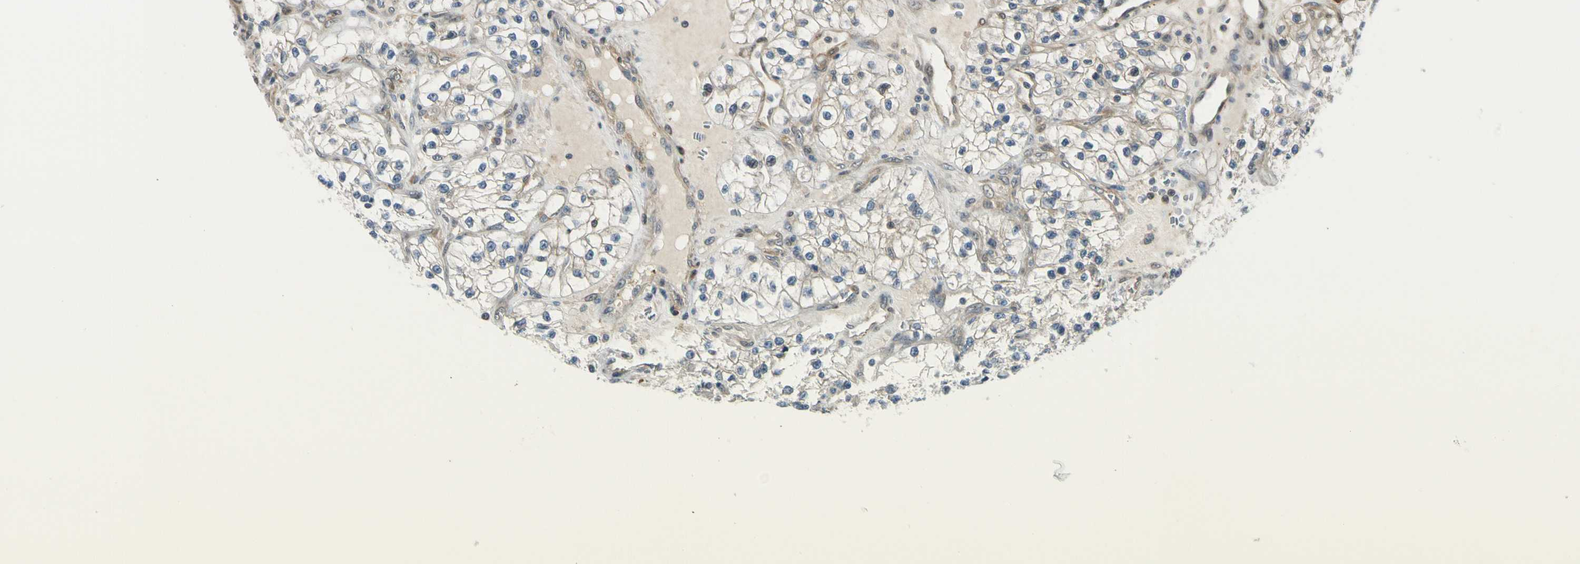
{"staining": {"intensity": "negative", "quantity": "none", "location": "none"}, "tissue": "renal cancer", "cell_type": "Tumor cells", "image_type": "cancer", "snomed": [{"axis": "morphology", "description": "Adenocarcinoma, NOS"}, {"axis": "topography", "description": "Kidney"}], "caption": "This is a histopathology image of immunohistochemistry (IHC) staining of adenocarcinoma (renal), which shows no positivity in tumor cells. (IHC, brightfield microscopy, high magnification).", "gene": "RASGRF1", "patient": {"sex": "female", "age": 57}}